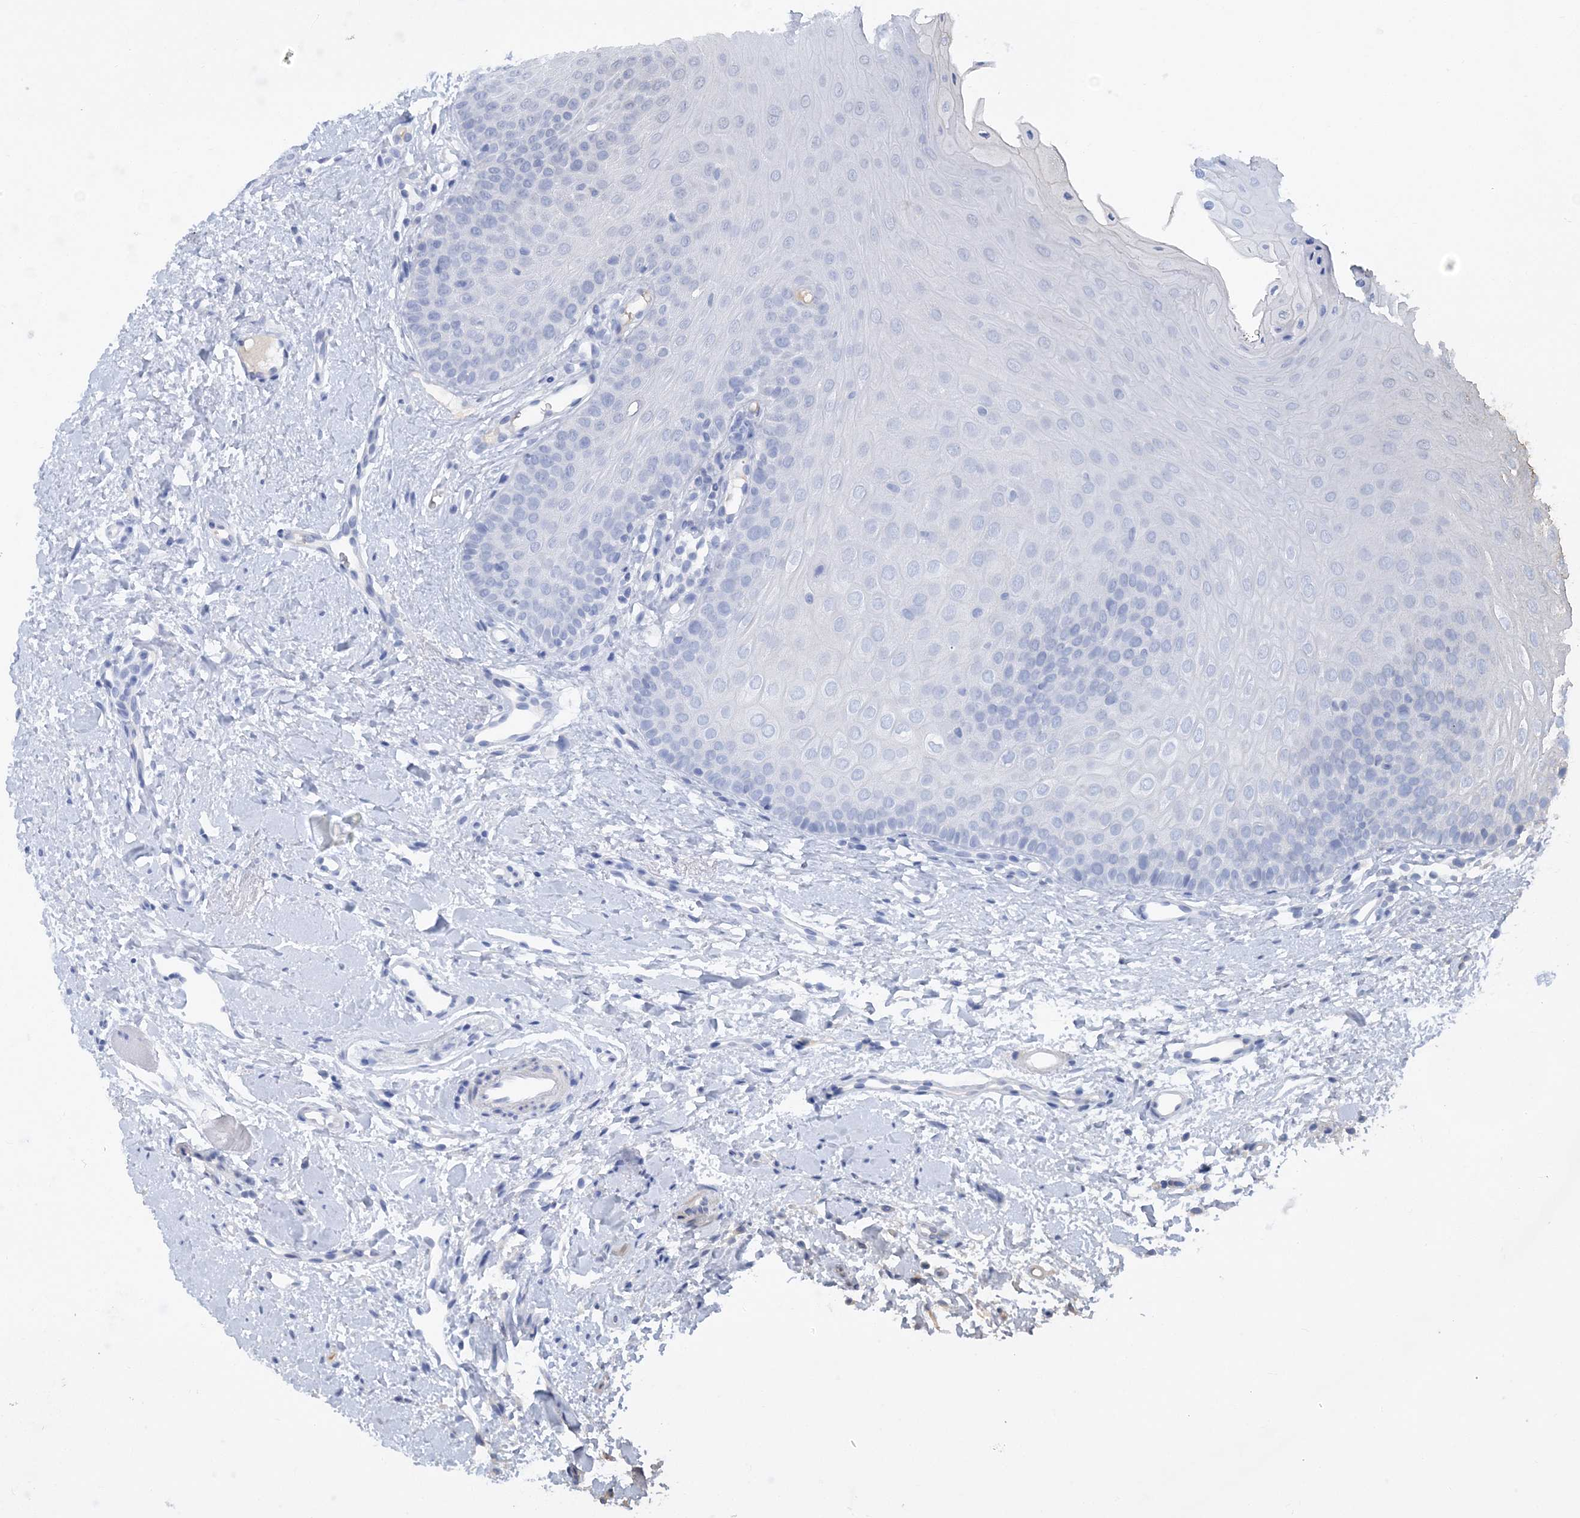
{"staining": {"intensity": "weak", "quantity": "<25%", "location": "cytoplasmic/membranous"}, "tissue": "oral mucosa", "cell_type": "Squamous epithelial cells", "image_type": "normal", "snomed": [{"axis": "morphology", "description": "Normal tissue, NOS"}, {"axis": "topography", "description": "Oral tissue"}], "caption": "Immunohistochemistry (IHC) micrograph of unremarkable oral mucosa stained for a protein (brown), which reveals no expression in squamous epithelial cells. The staining is performed using DAB brown chromogen with nuclei counter-stained in using hematoxylin.", "gene": "C11orf58", "patient": {"sex": "female", "age": 68}}